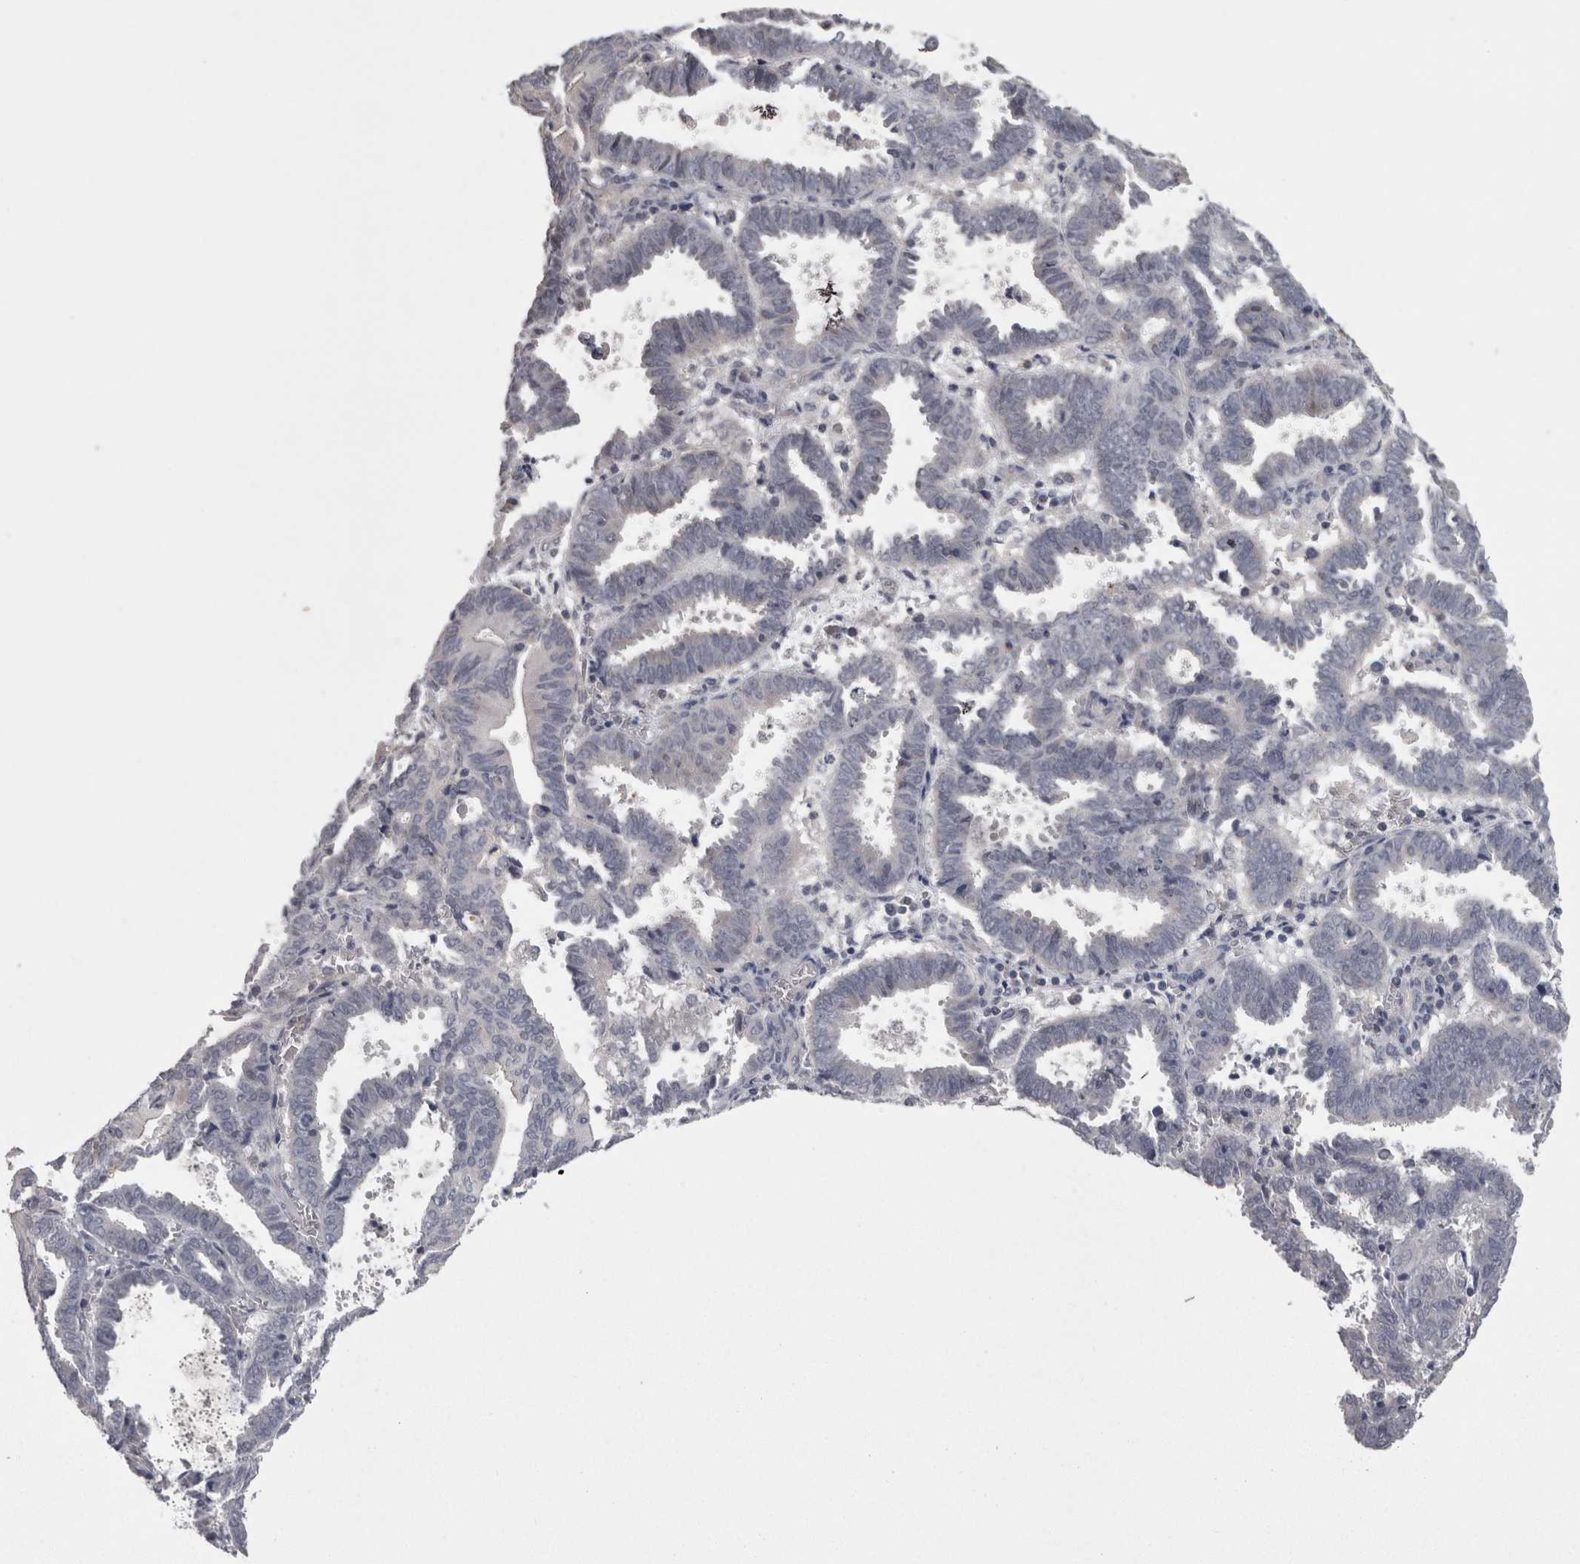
{"staining": {"intensity": "negative", "quantity": "none", "location": "none"}, "tissue": "endometrial cancer", "cell_type": "Tumor cells", "image_type": "cancer", "snomed": [{"axis": "morphology", "description": "Adenocarcinoma, NOS"}, {"axis": "topography", "description": "Uterus"}], "caption": "There is no significant expression in tumor cells of endometrial adenocarcinoma. The staining is performed using DAB brown chromogen with nuclei counter-stained in using hematoxylin.", "gene": "PON3", "patient": {"sex": "female", "age": 83}}